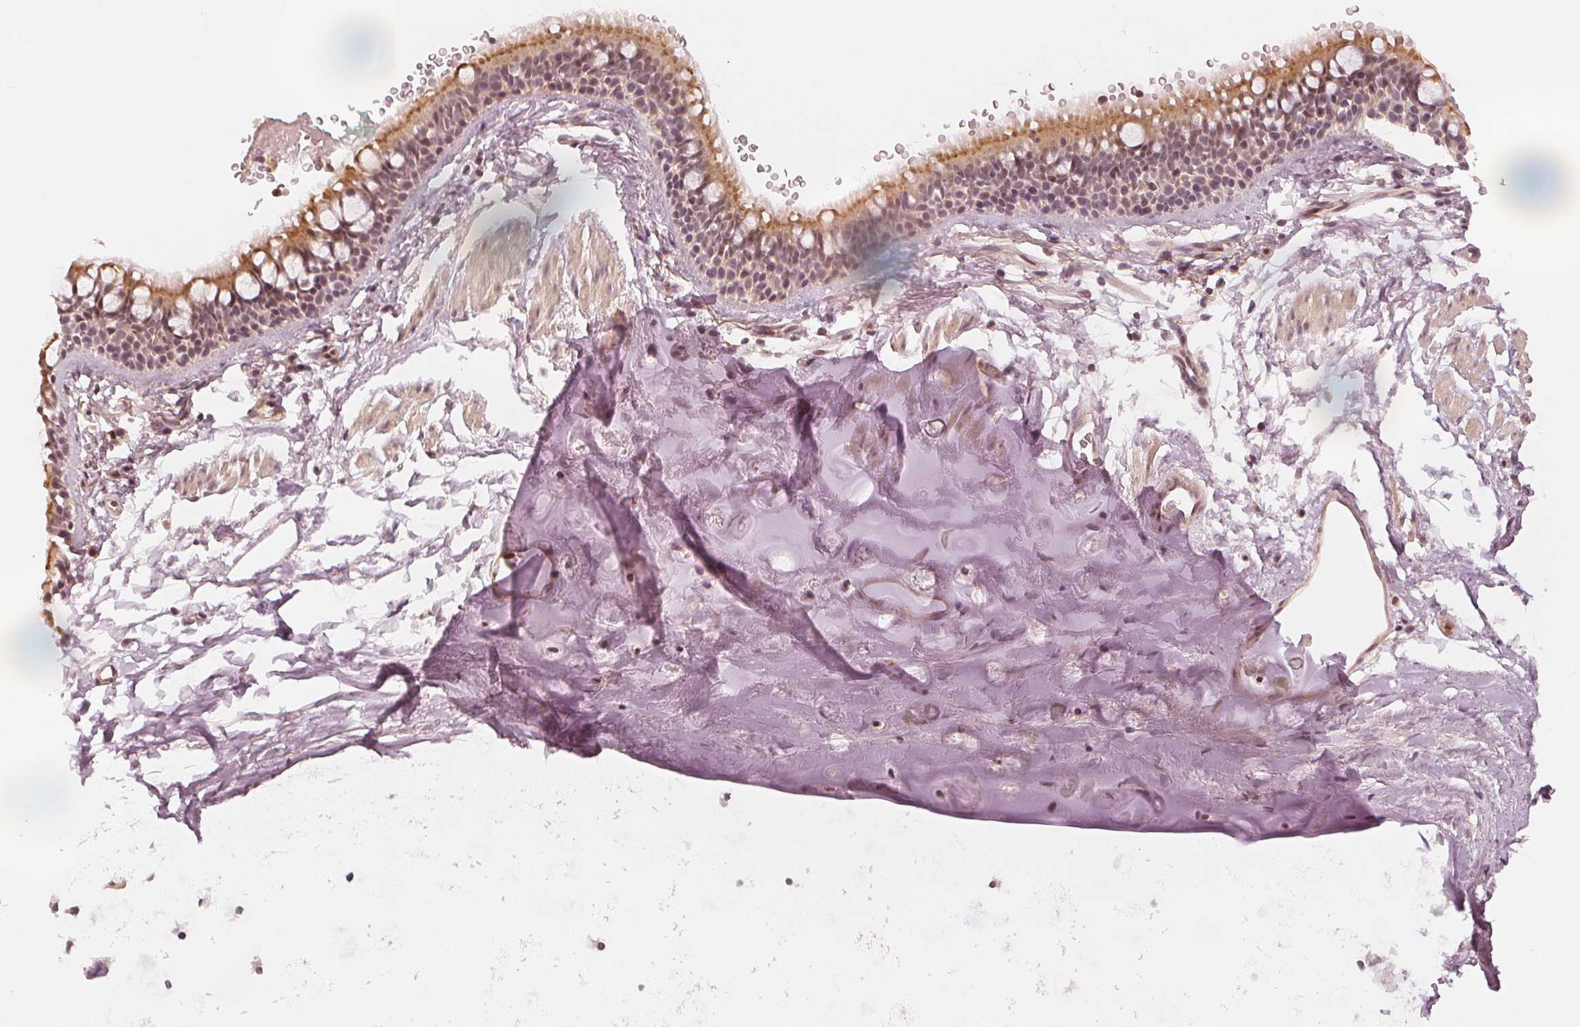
{"staining": {"intensity": "moderate", "quantity": "25%-75%", "location": "cytoplasmic/membranous,nuclear"}, "tissue": "bronchus", "cell_type": "Respiratory epithelial cells", "image_type": "normal", "snomed": [{"axis": "morphology", "description": "Normal tissue, NOS"}, {"axis": "topography", "description": "Lymph node"}, {"axis": "topography", "description": "Cartilage tissue"}, {"axis": "topography", "description": "Bronchus"}], "caption": "Respiratory epithelial cells display moderate cytoplasmic/membranous,nuclear expression in about 25%-75% of cells in normal bronchus.", "gene": "SLC34A1", "patient": {"sex": "female", "age": 70}}